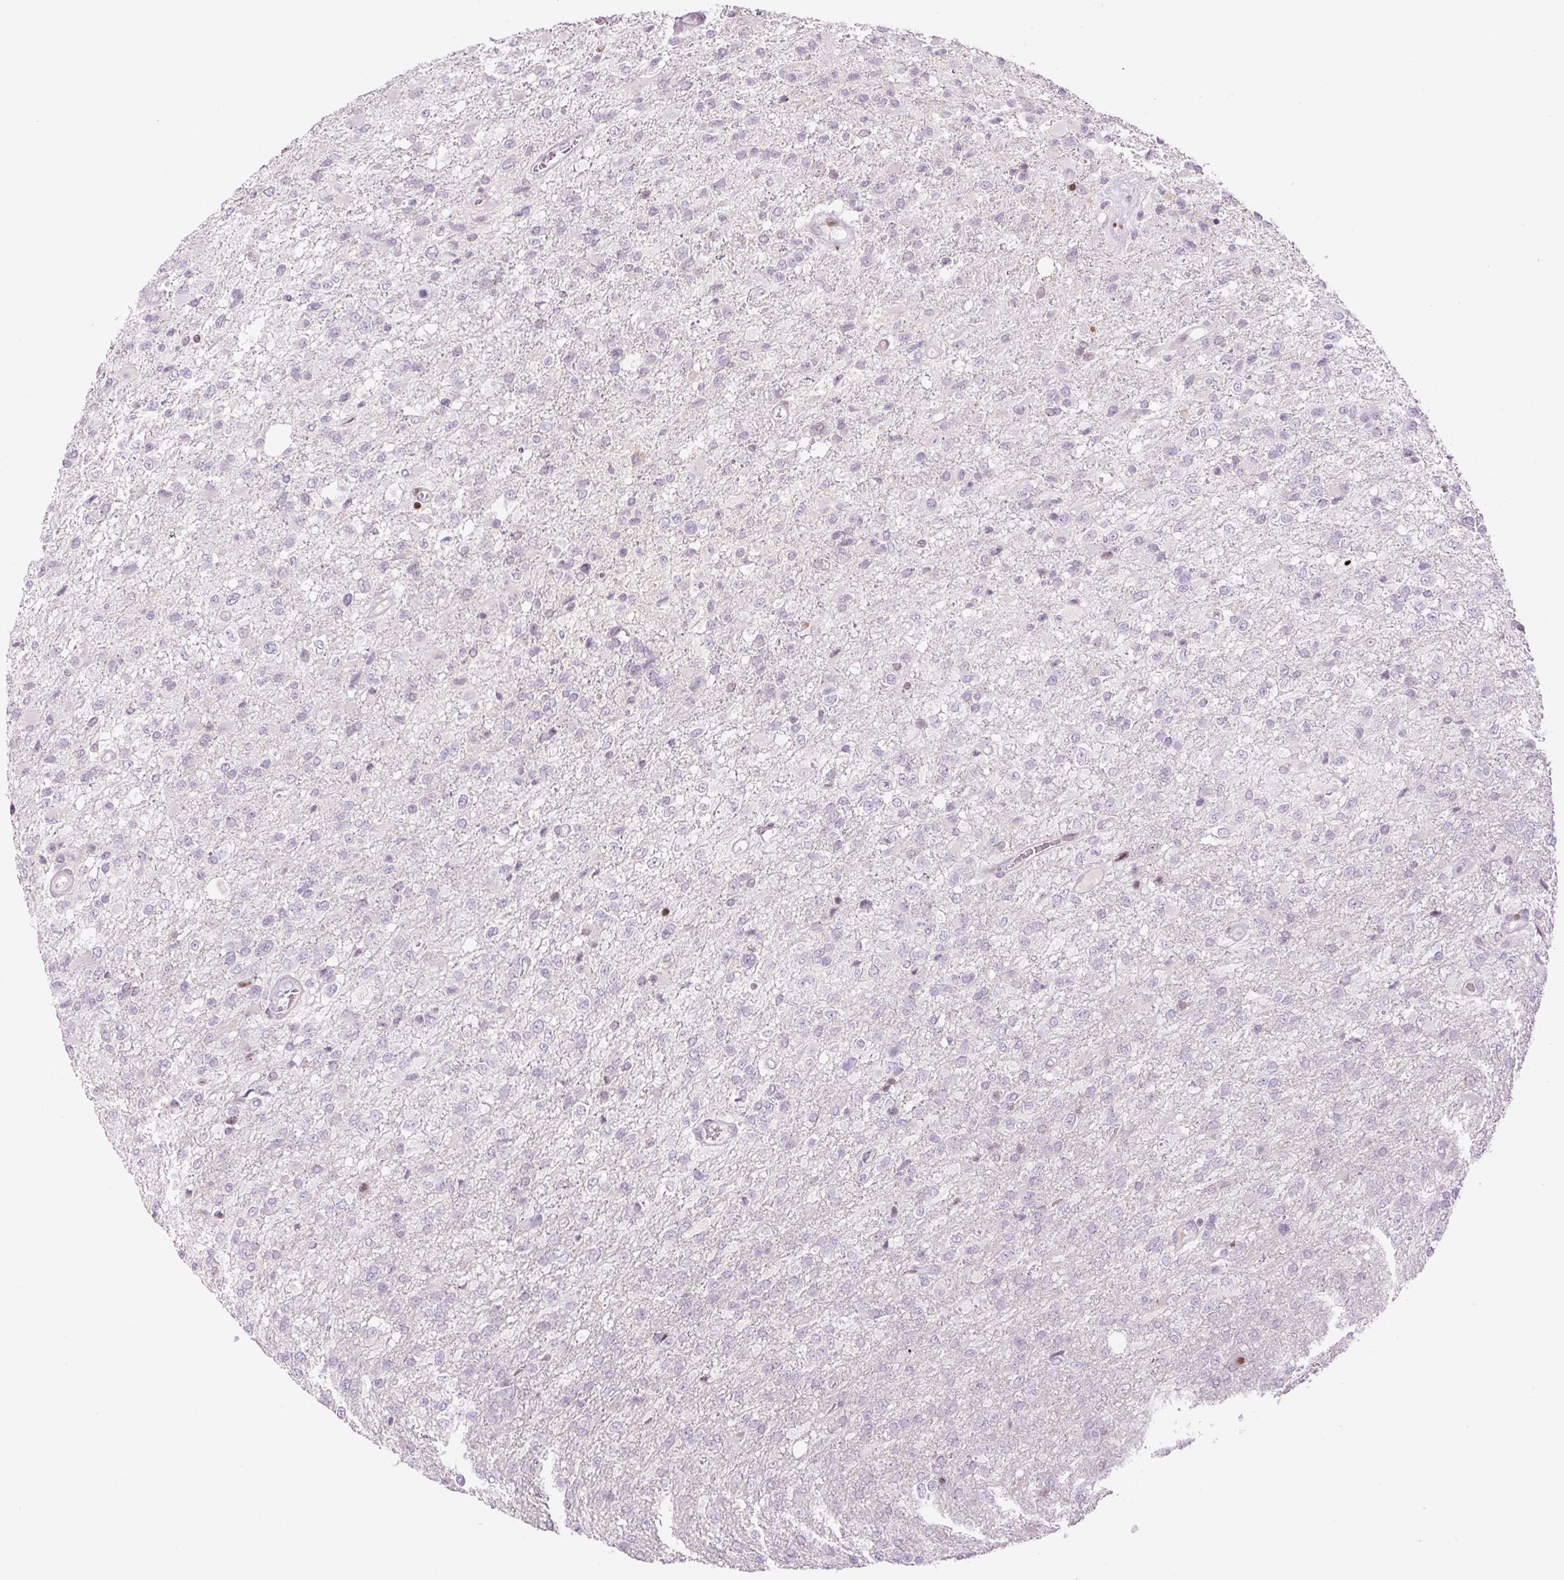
{"staining": {"intensity": "negative", "quantity": "none", "location": "none"}, "tissue": "glioma", "cell_type": "Tumor cells", "image_type": "cancer", "snomed": [{"axis": "morphology", "description": "Glioma, malignant, High grade"}, {"axis": "topography", "description": "Brain"}], "caption": "The immunohistochemistry (IHC) micrograph has no significant staining in tumor cells of malignant high-grade glioma tissue.", "gene": "TMEM177", "patient": {"sex": "female", "age": 74}}